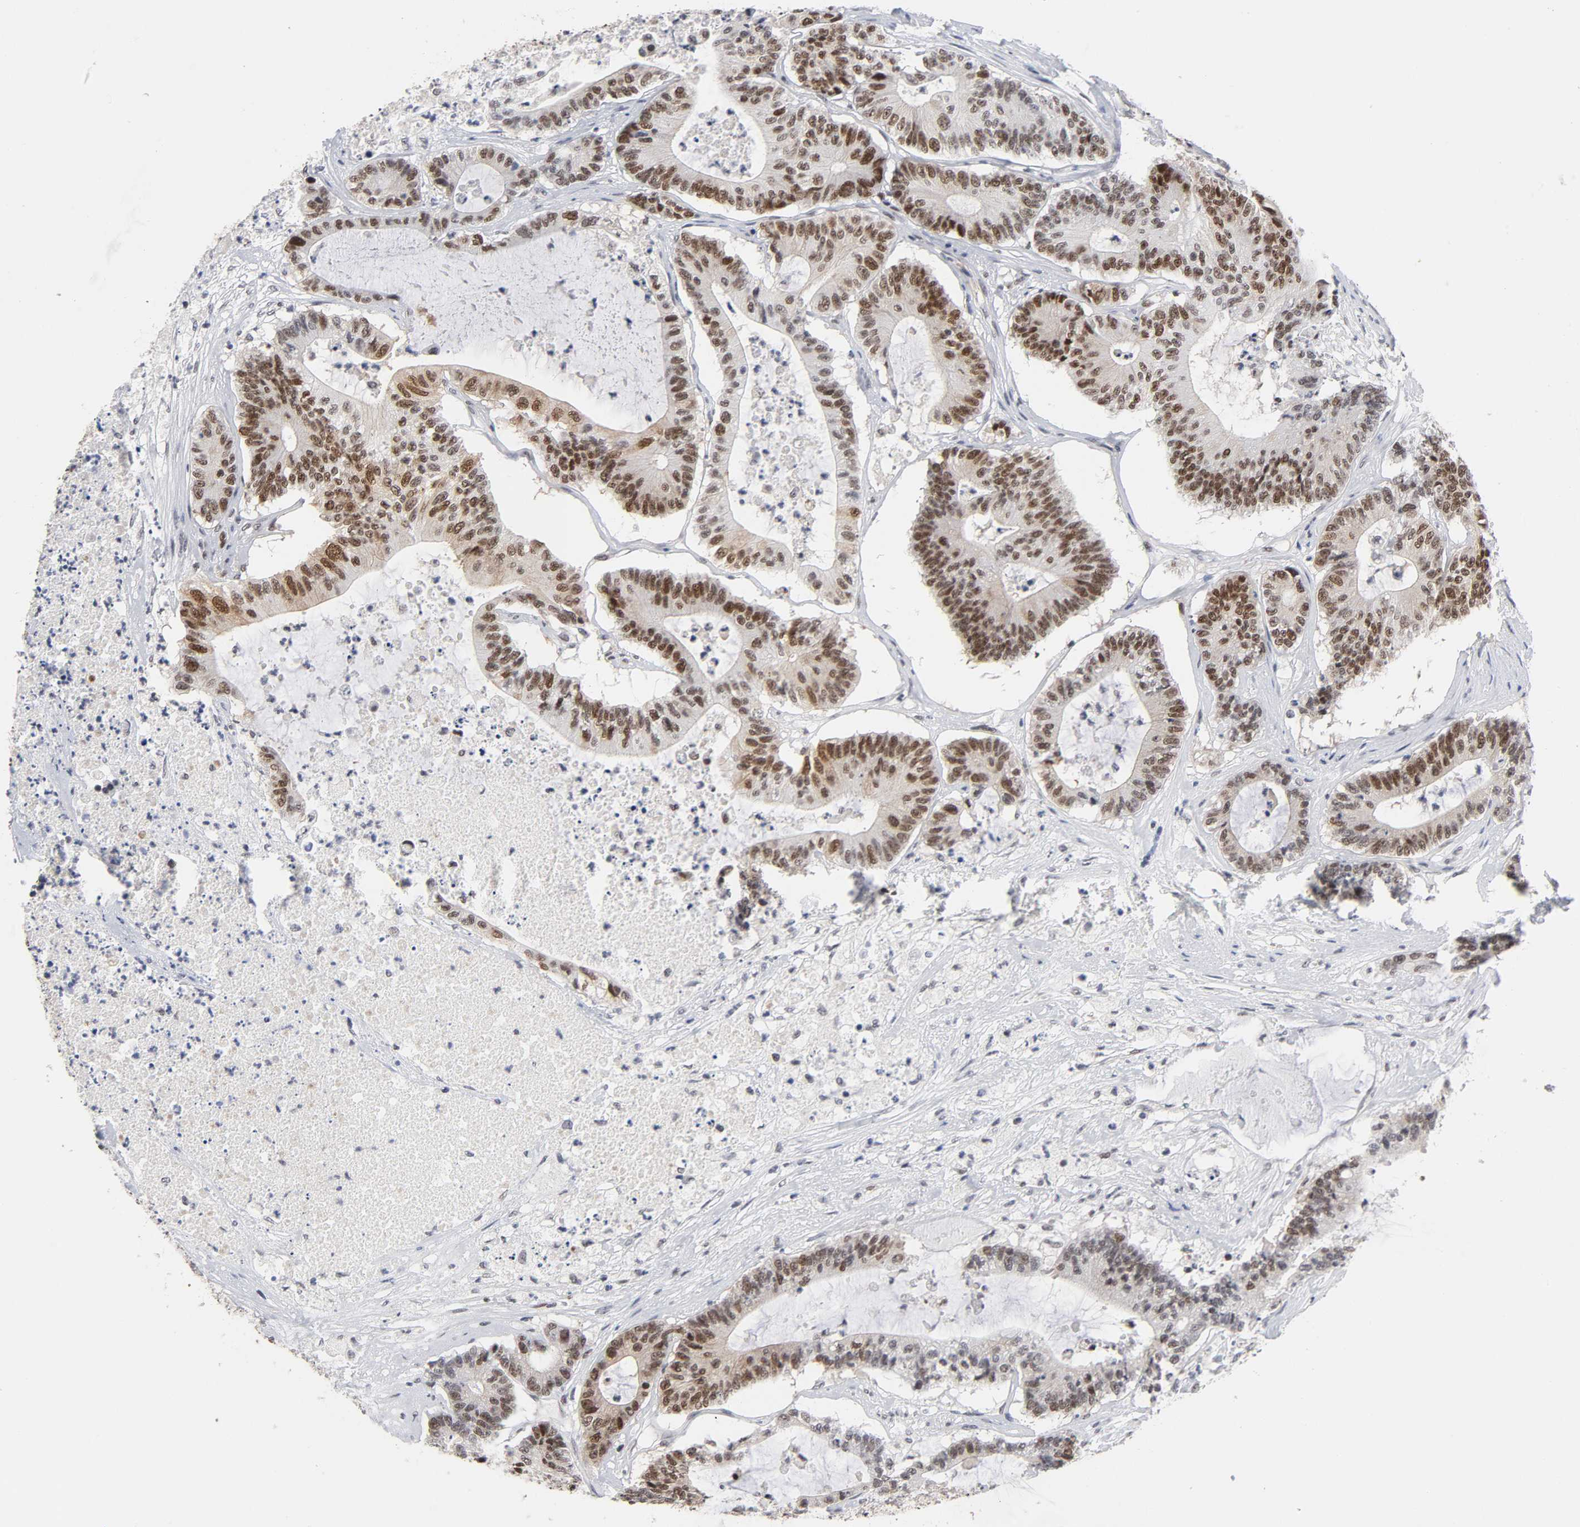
{"staining": {"intensity": "moderate", "quantity": "25%-75%", "location": "nuclear"}, "tissue": "colorectal cancer", "cell_type": "Tumor cells", "image_type": "cancer", "snomed": [{"axis": "morphology", "description": "Adenocarcinoma, NOS"}, {"axis": "topography", "description": "Colon"}], "caption": "This micrograph demonstrates immunohistochemistry staining of colorectal cancer (adenocarcinoma), with medium moderate nuclear staining in approximately 25%-75% of tumor cells.", "gene": "RFC4", "patient": {"sex": "female", "age": 84}}